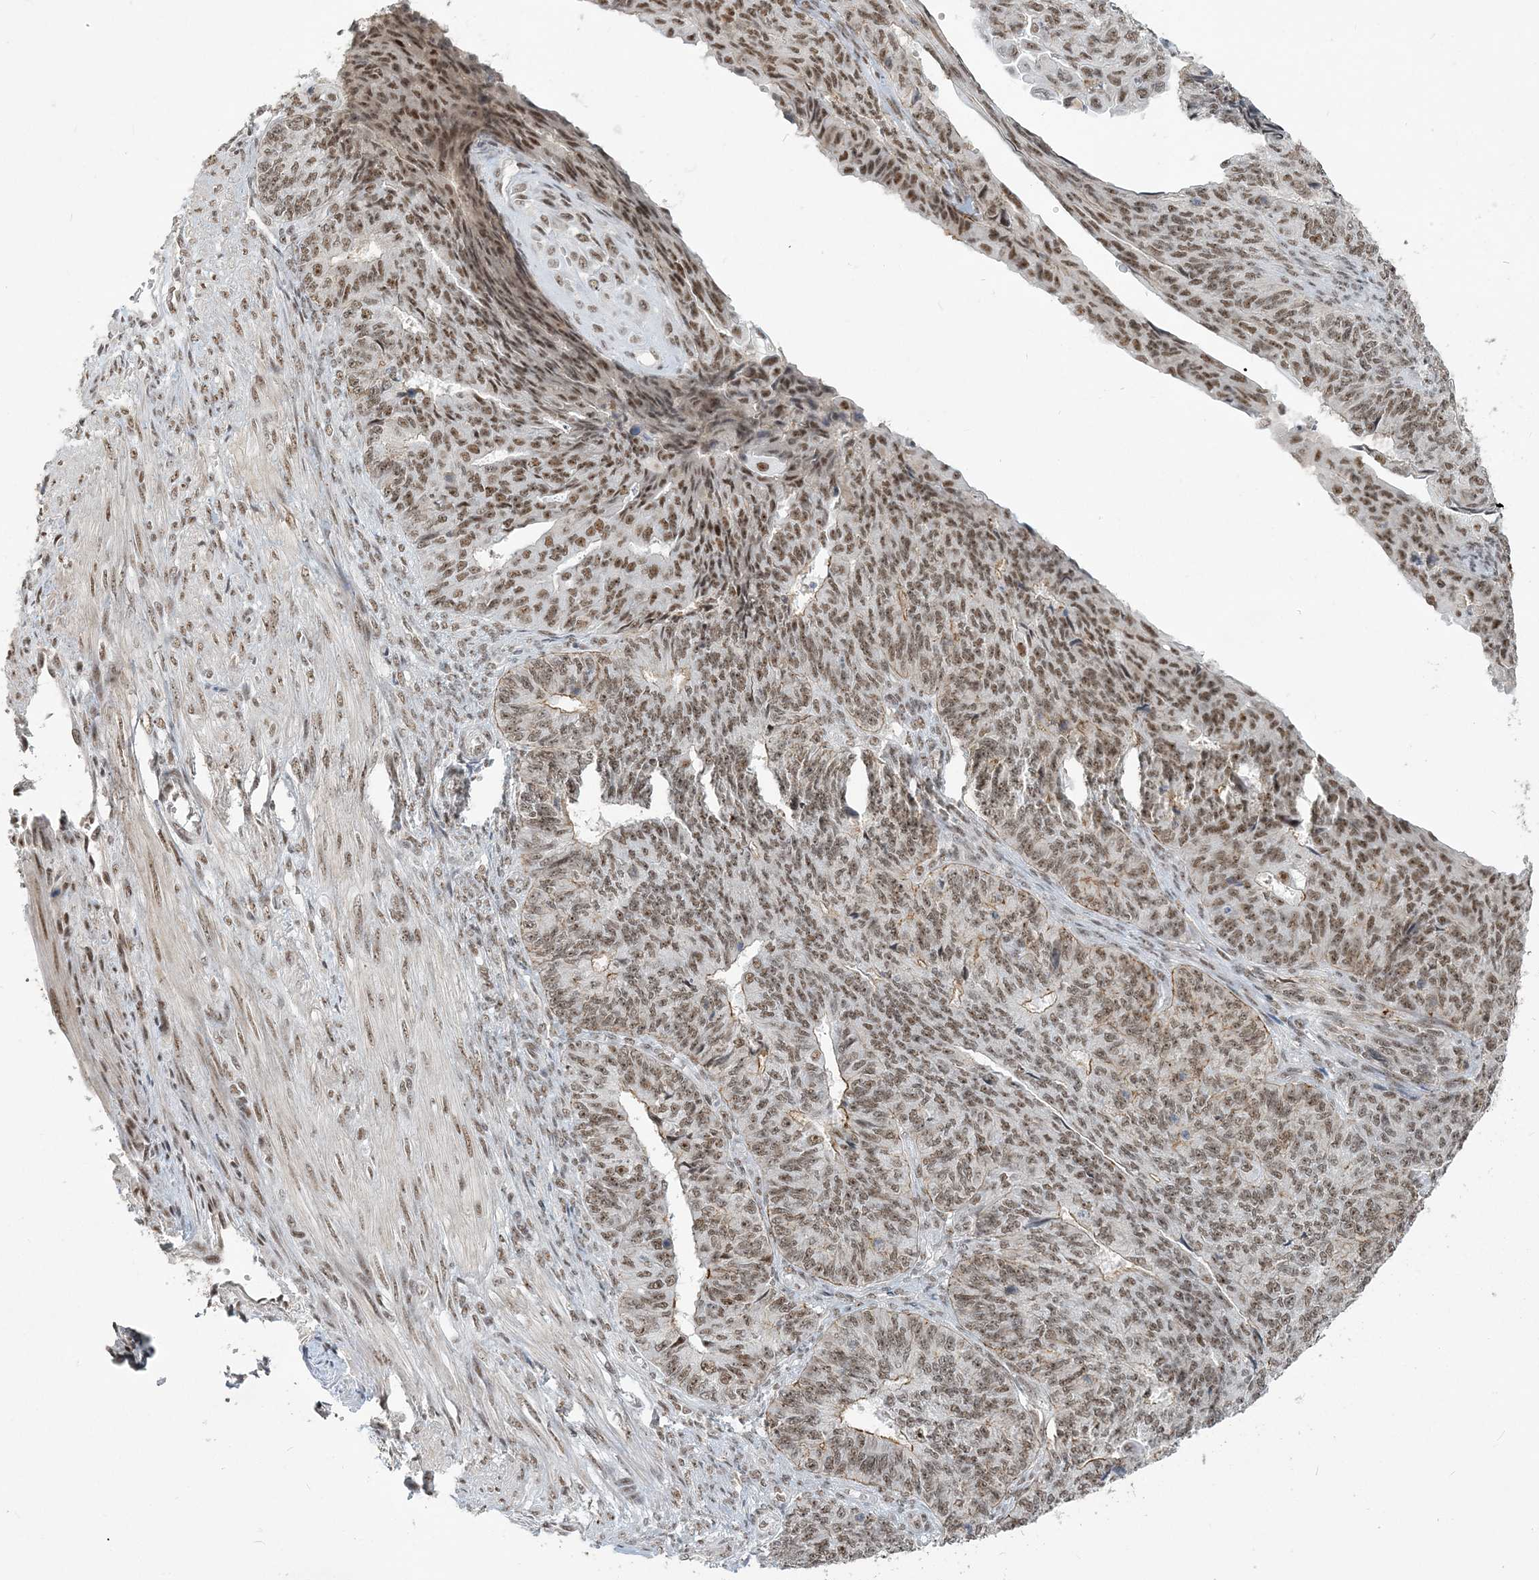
{"staining": {"intensity": "moderate", "quantity": ">75%", "location": "nuclear"}, "tissue": "endometrial cancer", "cell_type": "Tumor cells", "image_type": "cancer", "snomed": [{"axis": "morphology", "description": "Adenocarcinoma, NOS"}, {"axis": "topography", "description": "Endometrium"}], "caption": "A brown stain highlights moderate nuclear expression of a protein in endometrial cancer tumor cells. (IHC, brightfield microscopy, high magnification).", "gene": "PLRG1", "patient": {"sex": "female", "age": 32}}